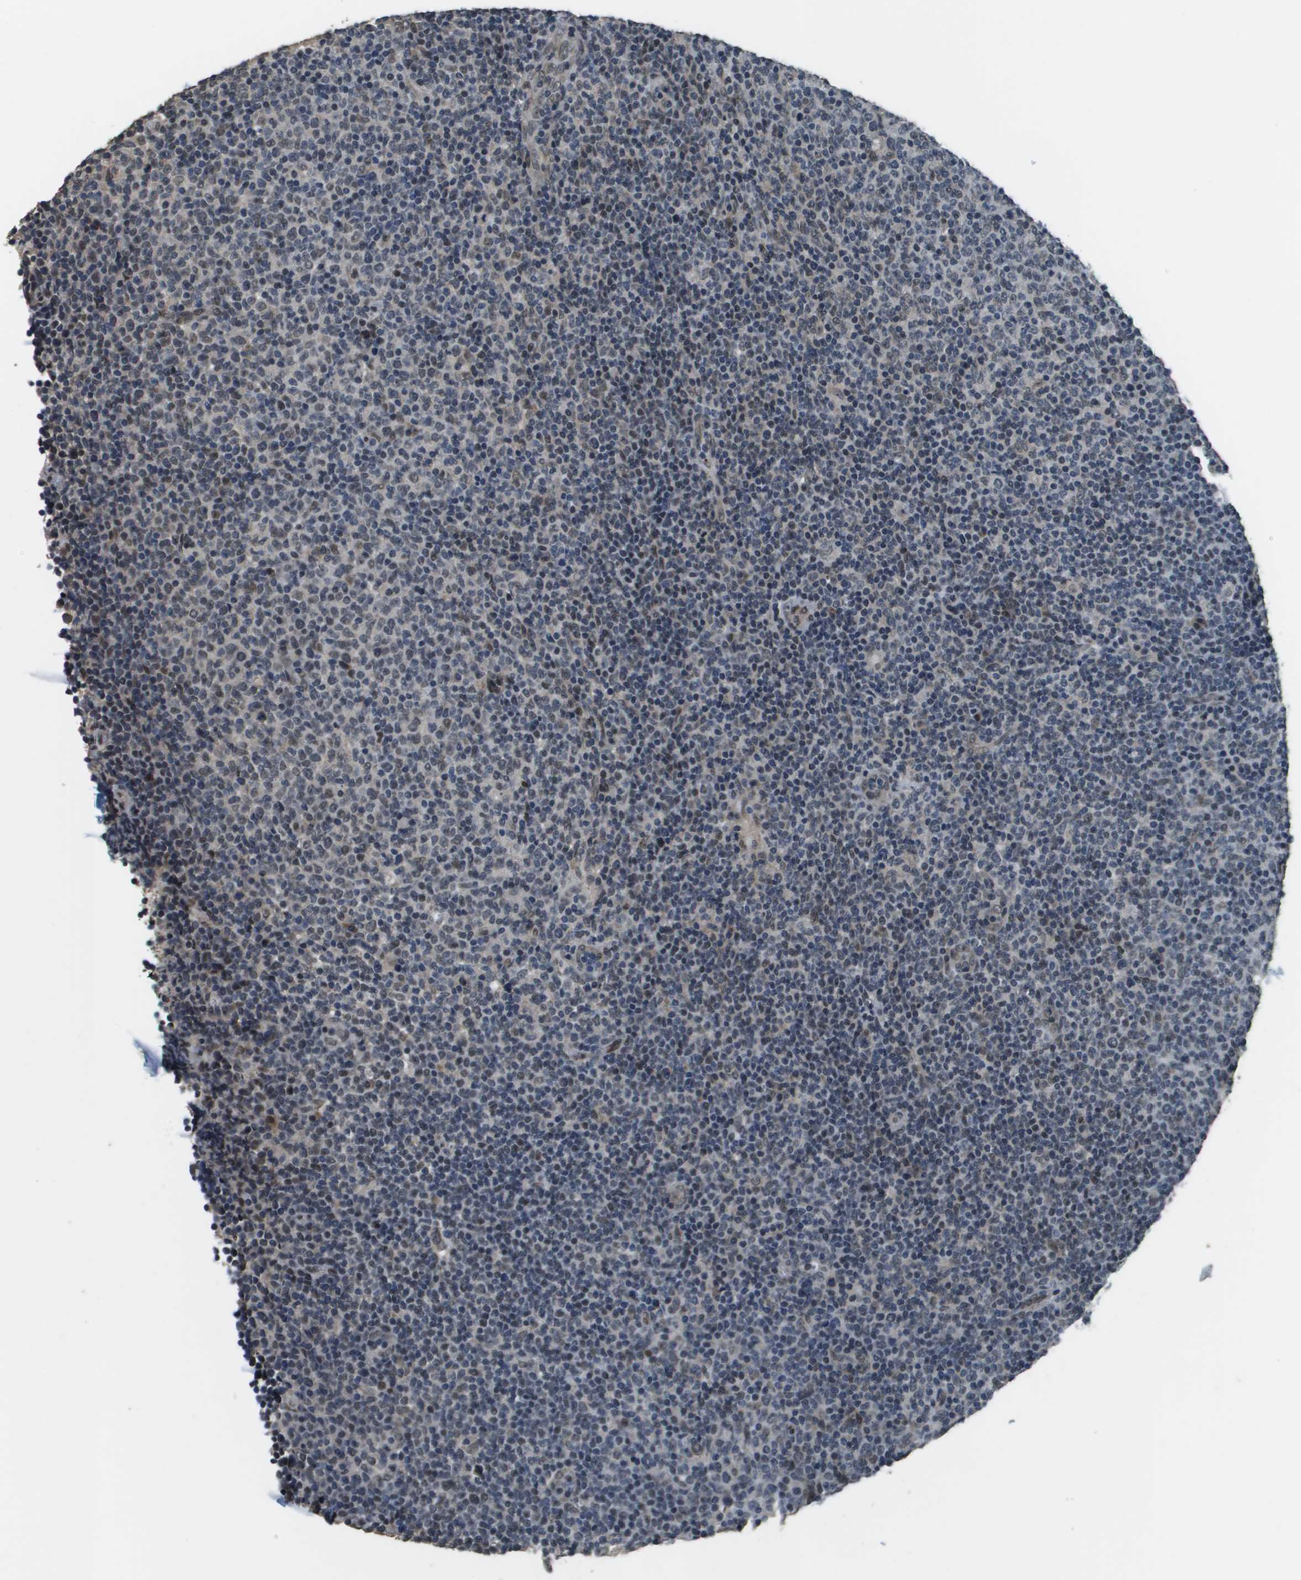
{"staining": {"intensity": "weak", "quantity": "25%-75%", "location": "nuclear"}, "tissue": "lymphoma", "cell_type": "Tumor cells", "image_type": "cancer", "snomed": [{"axis": "morphology", "description": "Malignant lymphoma, non-Hodgkin's type, Low grade"}, {"axis": "topography", "description": "Lymph node"}], "caption": "Tumor cells reveal weak nuclear staining in approximately 25%-75% of cells in low-grade malignant lymphoma, non-Hodgkin's type.", "gene": "FANCC", "patient": {"sex": "male", "age": 70}}